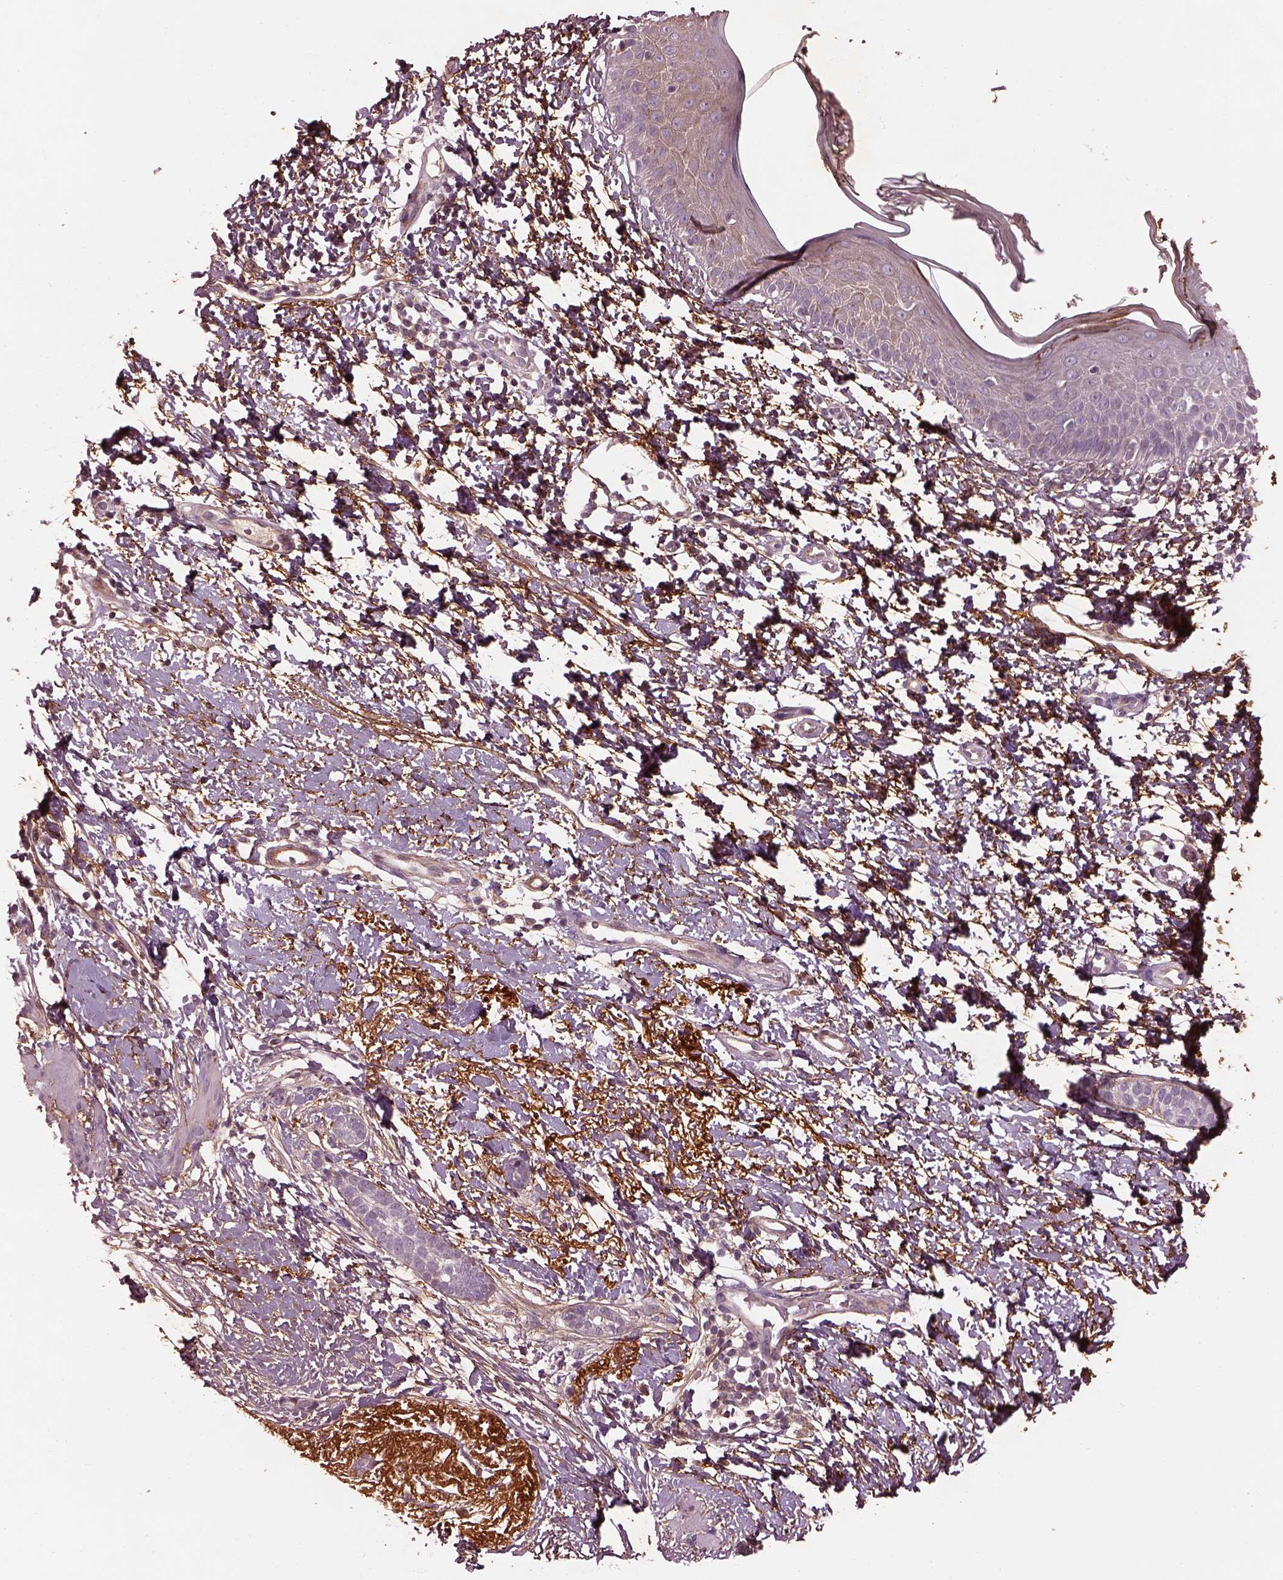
{"staining": {"intensity": "negative", "quantity": "none", "location": "none"}, "tissue": "skin cancer", "cell_type": "Tumor cells", "image_type": "cancer", "snomed": [{"axis": "morphology", "description": "Normal tissue, NOS"}, {"axis": "morphology", "description": "Basal cell carcinoma"}, {"axis": "topography", "description": "Skin"}], "caption": "High power microscopy micrograph of an immunohistochemistry image of basal cell carcinoma (skin), revealing no significant staining in tumor cells.", "gene": "EFEMP1", "patient": {"sex": "male", "age": 84}}